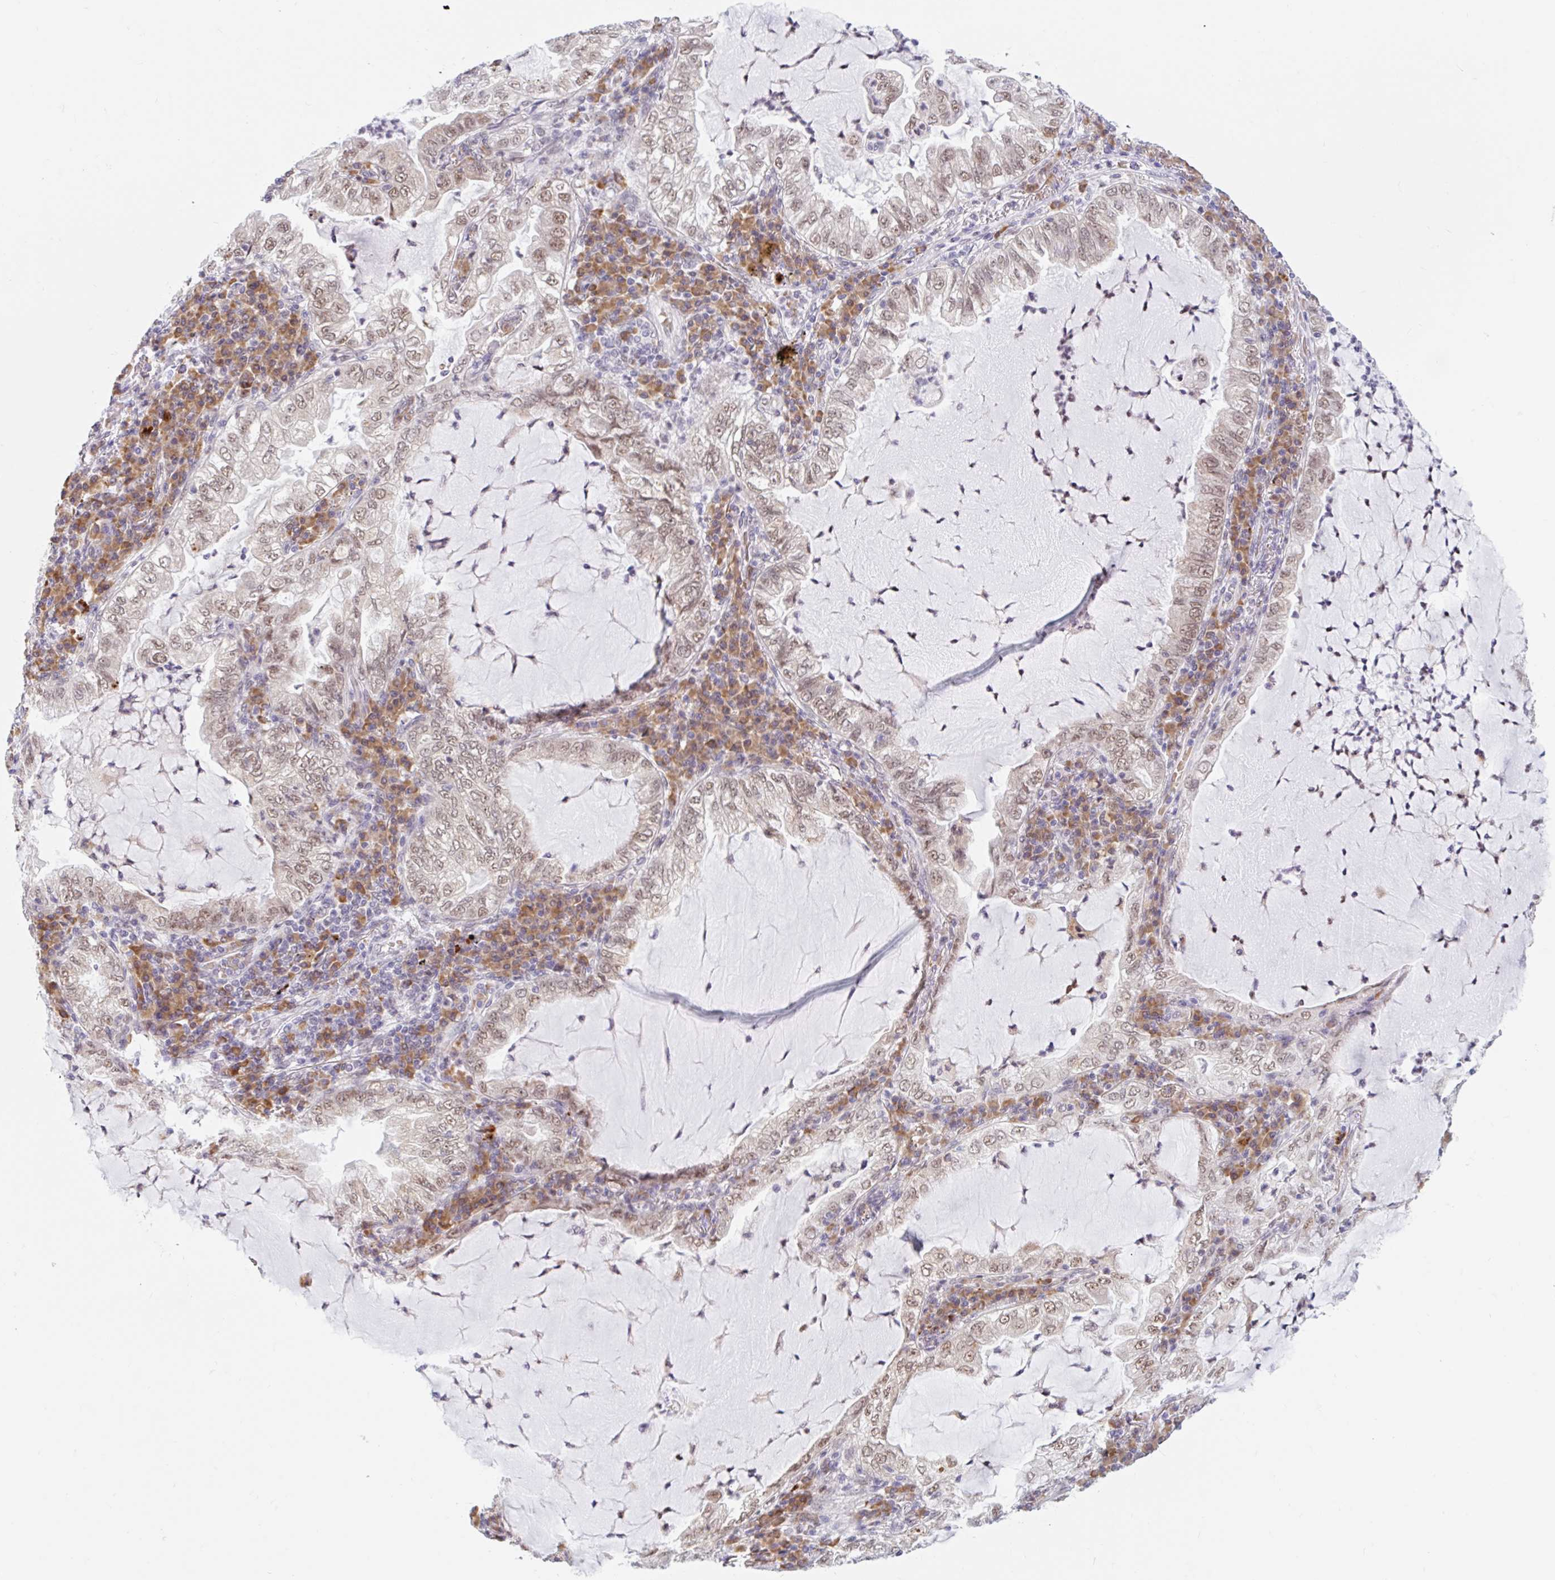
{"staining": {"intensity": "weak", "quantity": "<25%", "location": "nuclear"}, "tissue": "lung cancer", "cell_type": "Tumor cells", "image_type": "cancer", "snomed": [{"axis": "morphology", "description": "Adenocarcinoma, NOS"}, {"axis": "topography", "description": "Lung"}], "caption": "An image of human adenocarcinoma (lung) is negative for staining in tumor cells.", "gene": "SRSF10", "patient": {"sex": "female", "age": 73}}